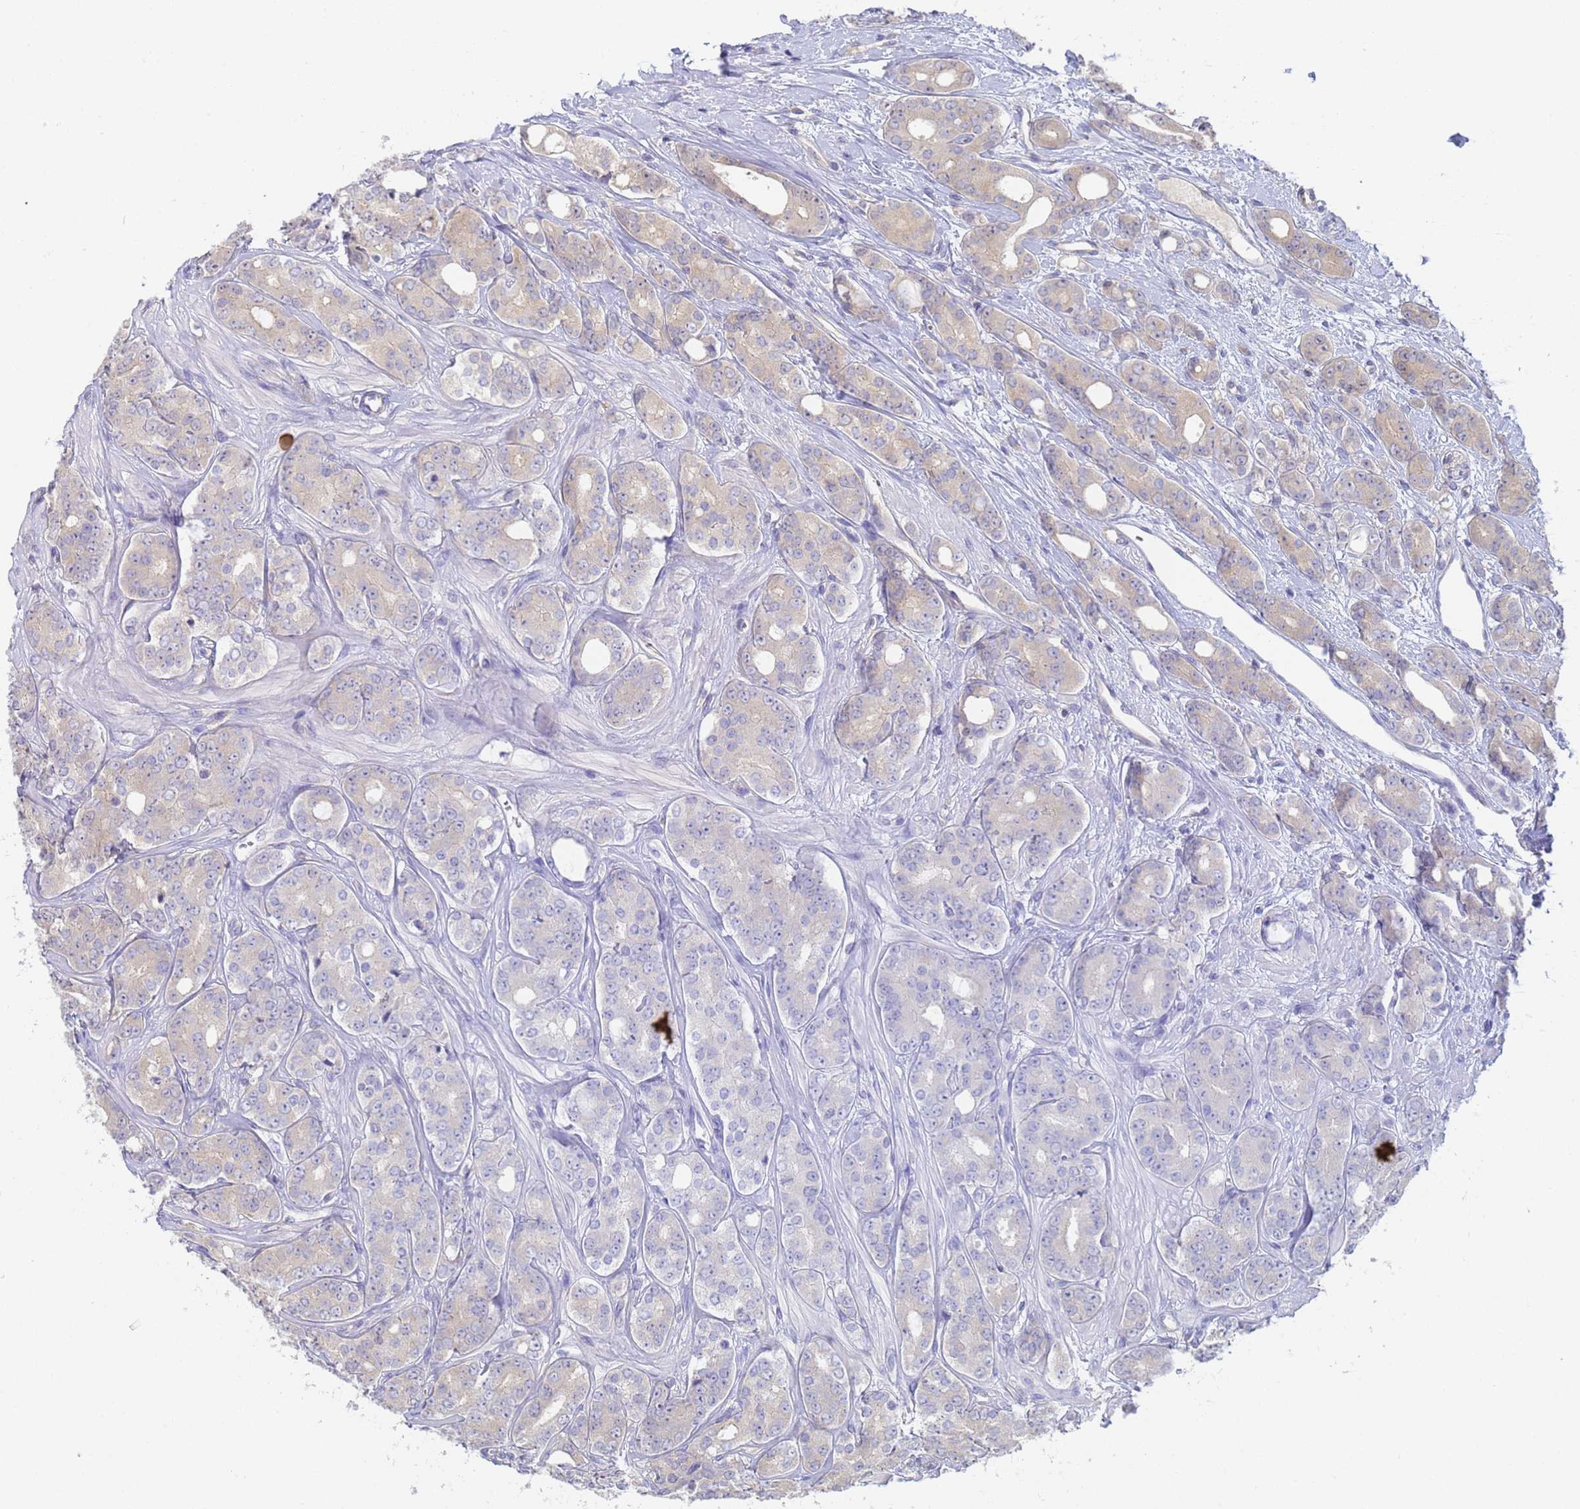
{"staining": {"intensity": "weak", "quantity": "<25%", "location": "cytoplasmic/membranous"}, "tissue": "prostate cancer", "cell_type": "Tumor cells", "image_type": "cancer", "snomed": [{"axis": "morphology", "description": "Adenocarcinoma, High grade"}, {"axis": "topography", "description": "Prostate"}], "caption": "DAB (3,3'-diaminobenzidine) immunohistochemical staining of human prostate high-grade adenocarcinoma displays no significant expression in tumor cells.", "gene": "SHARPIN", "patient": {"sex": "male", "age": 62}}